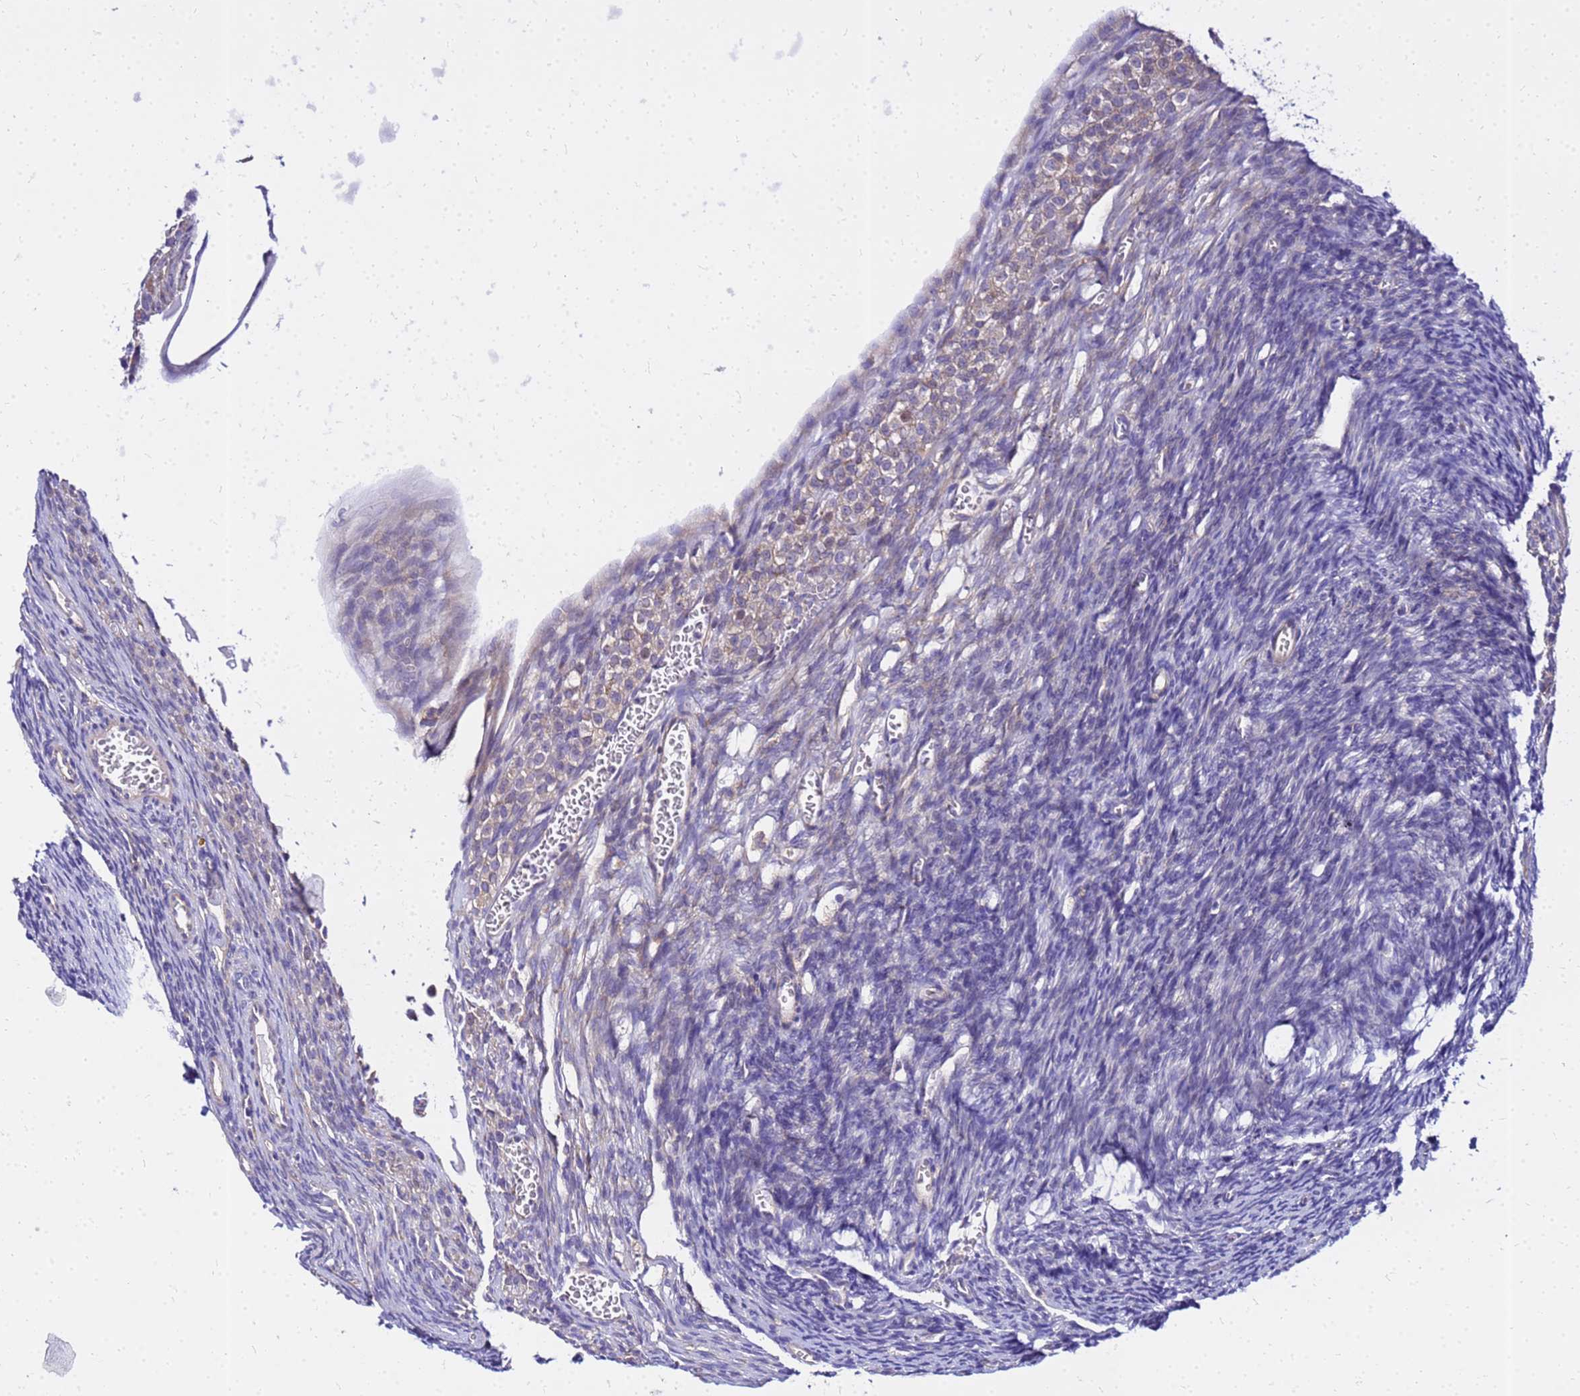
{"staining": {"intensity": "weak", "quantity": ">75%", "location": "cytoplasmic/membranous"}, "tissue": "ovary", "cell_type": "Follicle cells", "image_type": "normal", "snomed": [{"axis": "morphology", "description": "Normal tissue, NOS"}, {"axis": "topography", "description": "Ovary"}], "caption": "Immunohistochemical staining of benign ovary reveals low levels of weak cytoplasmic/membranous positivity in about >75% of follicle cells.", "gene": "HERC5", "patient": {"sex": "female", "age": 39}}